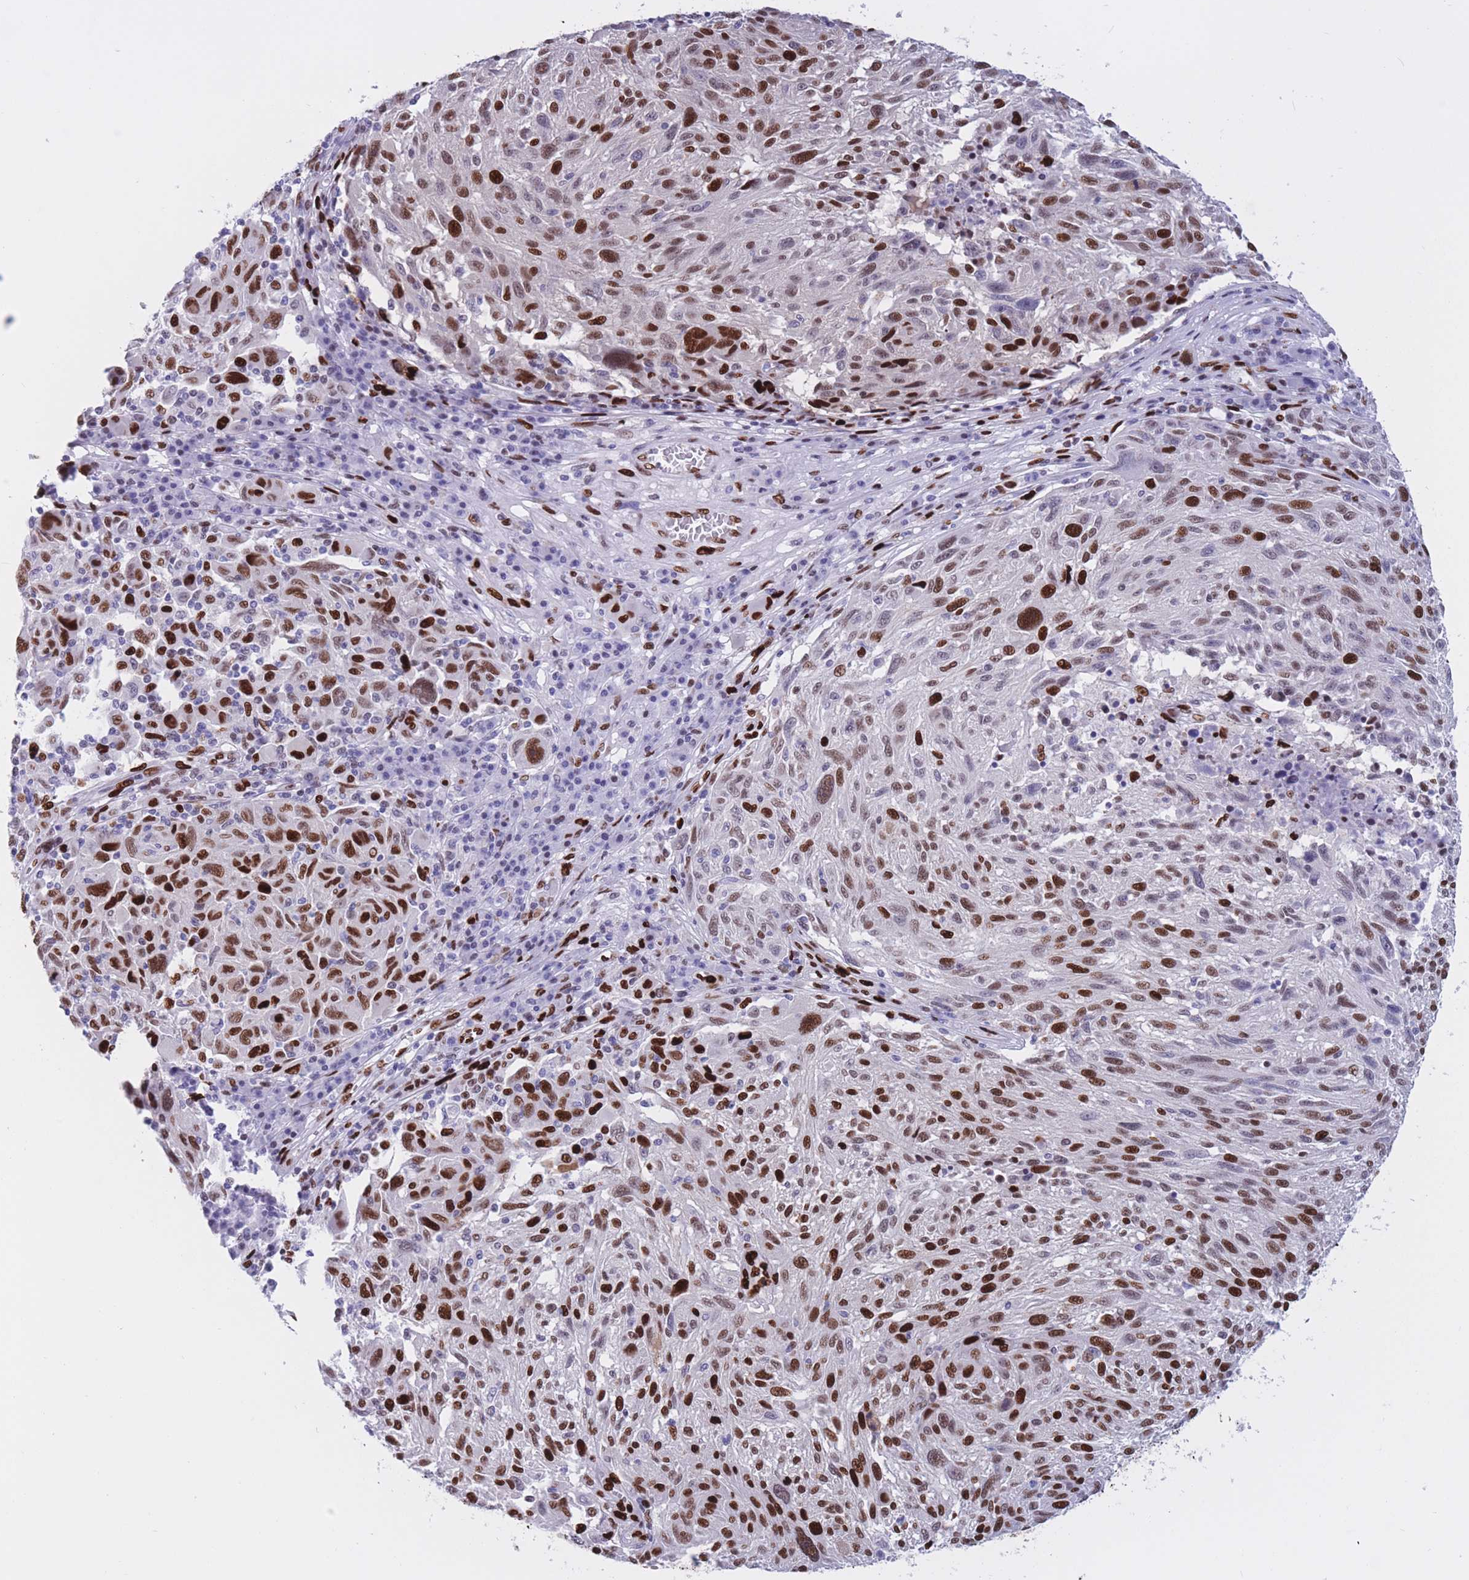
{"staining": {"intensity": "strong", "quantity": ">75%", "location": "nuclear"}, "tissue": "melanoma", "cell_type": "Tumor cells", "image_type": "cancer", "snomed": [{"axis": "morphology", "description": "Malignant melanoma, NOS"}, {"axis": "topography", "description": "Skin"}], "caption": "IHC photomicrograph of melanoma stained for a protein (brown), which displays high levels of strong nuclear staining in approximately >75% of tumor cells.", "gene": "NASP", "patient": {"sex": "male", "age": 53}}